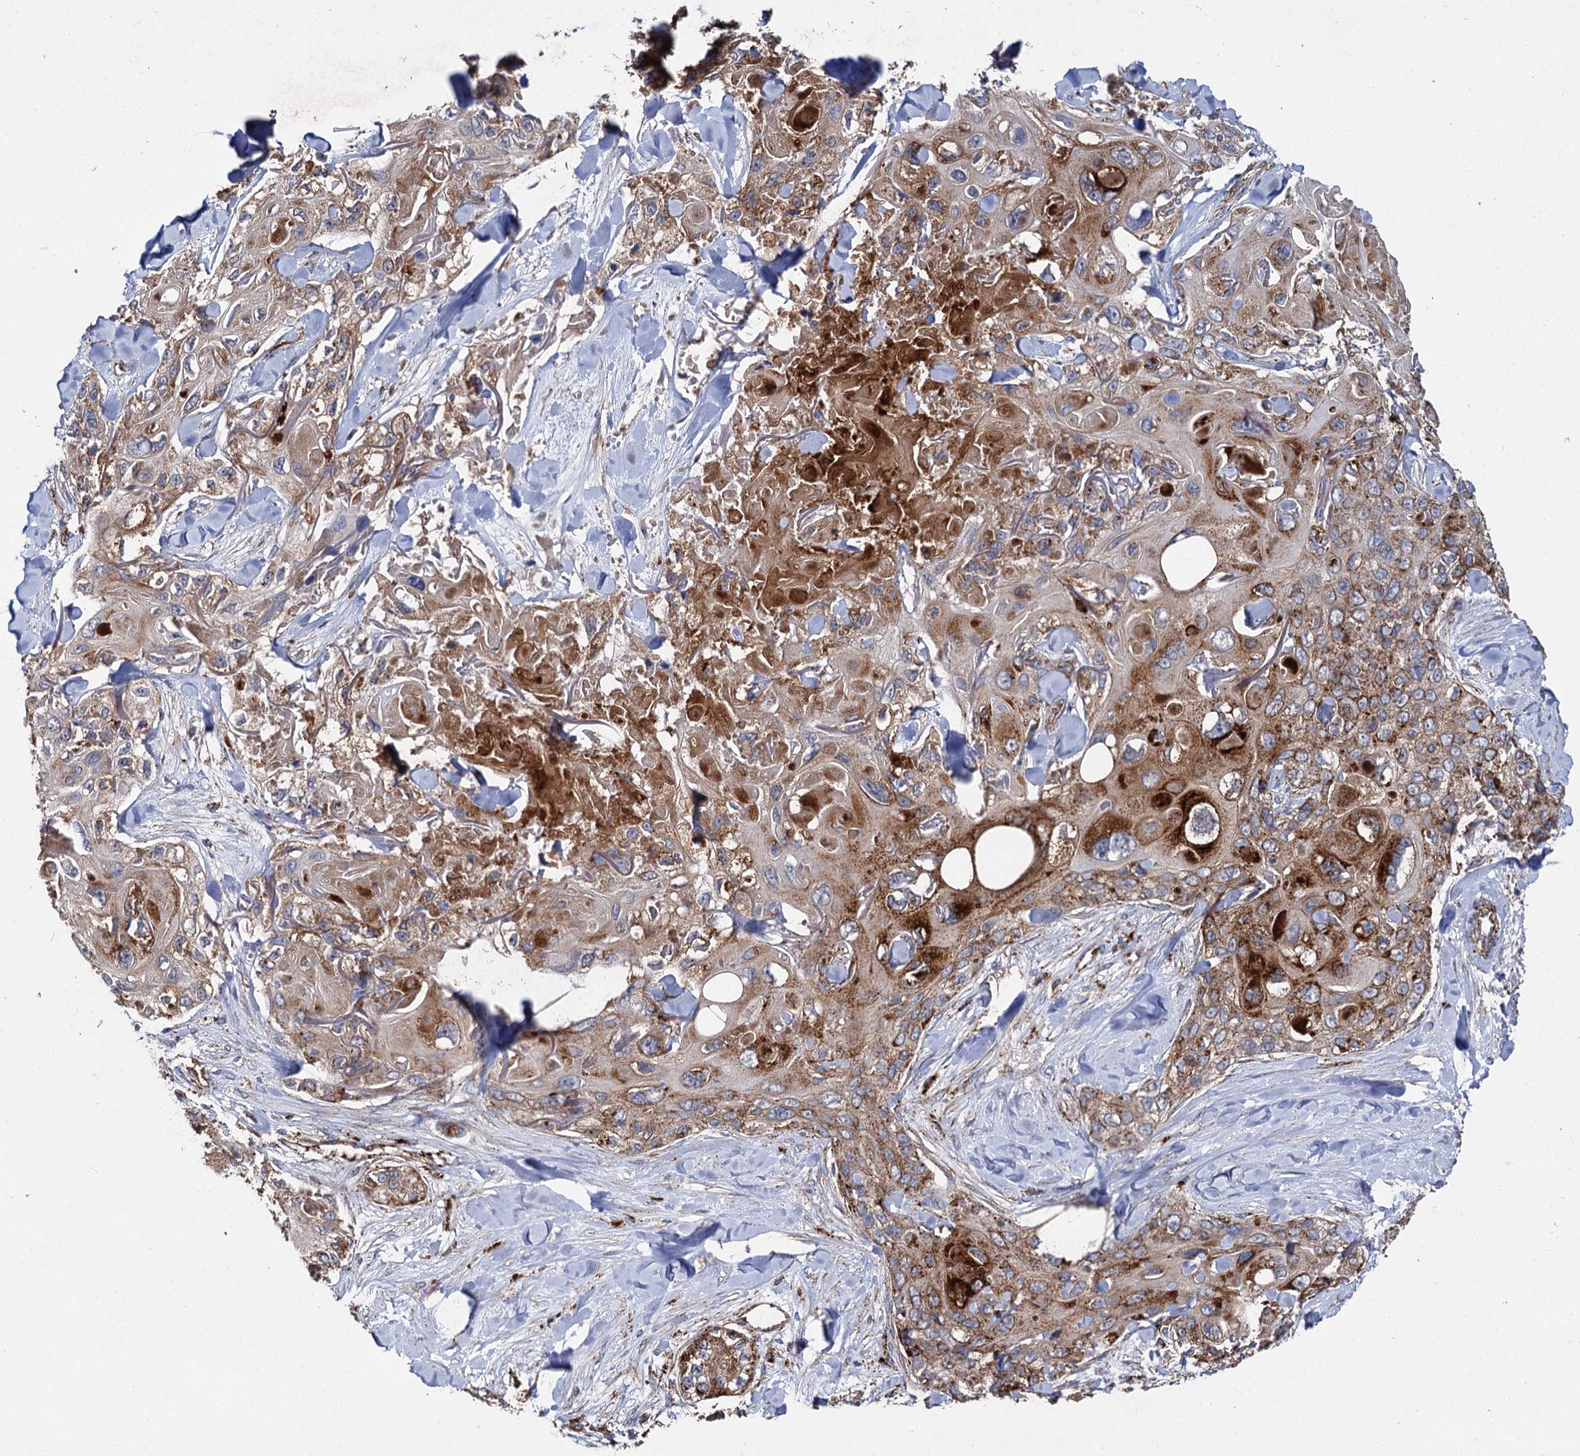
{"staining": {"intensity": "strong", "quantity": ">75%", "location": "cytoplasmic/membranous"}, "tissue": "skin cancer", "cell_type": "Tumor cells", "image_type": "cancer", "snomed": [{"axis": "morphology", "description": "Normal tissue, NOS"}, {"axis": "morphology", "description": "Squamous cell carcinoma, NOS"}, {"axis": "topography", "description": "Skin"}], "caption": "Strong cytoplasmic/membranous staining for a protein is seen in about >75% of tumor cells of skin cancer (squamous cell carcinoma) using immunohistochemistry (IHC).", "gene": "GBA1", "patient": {"sex": "male", "age": 72}}